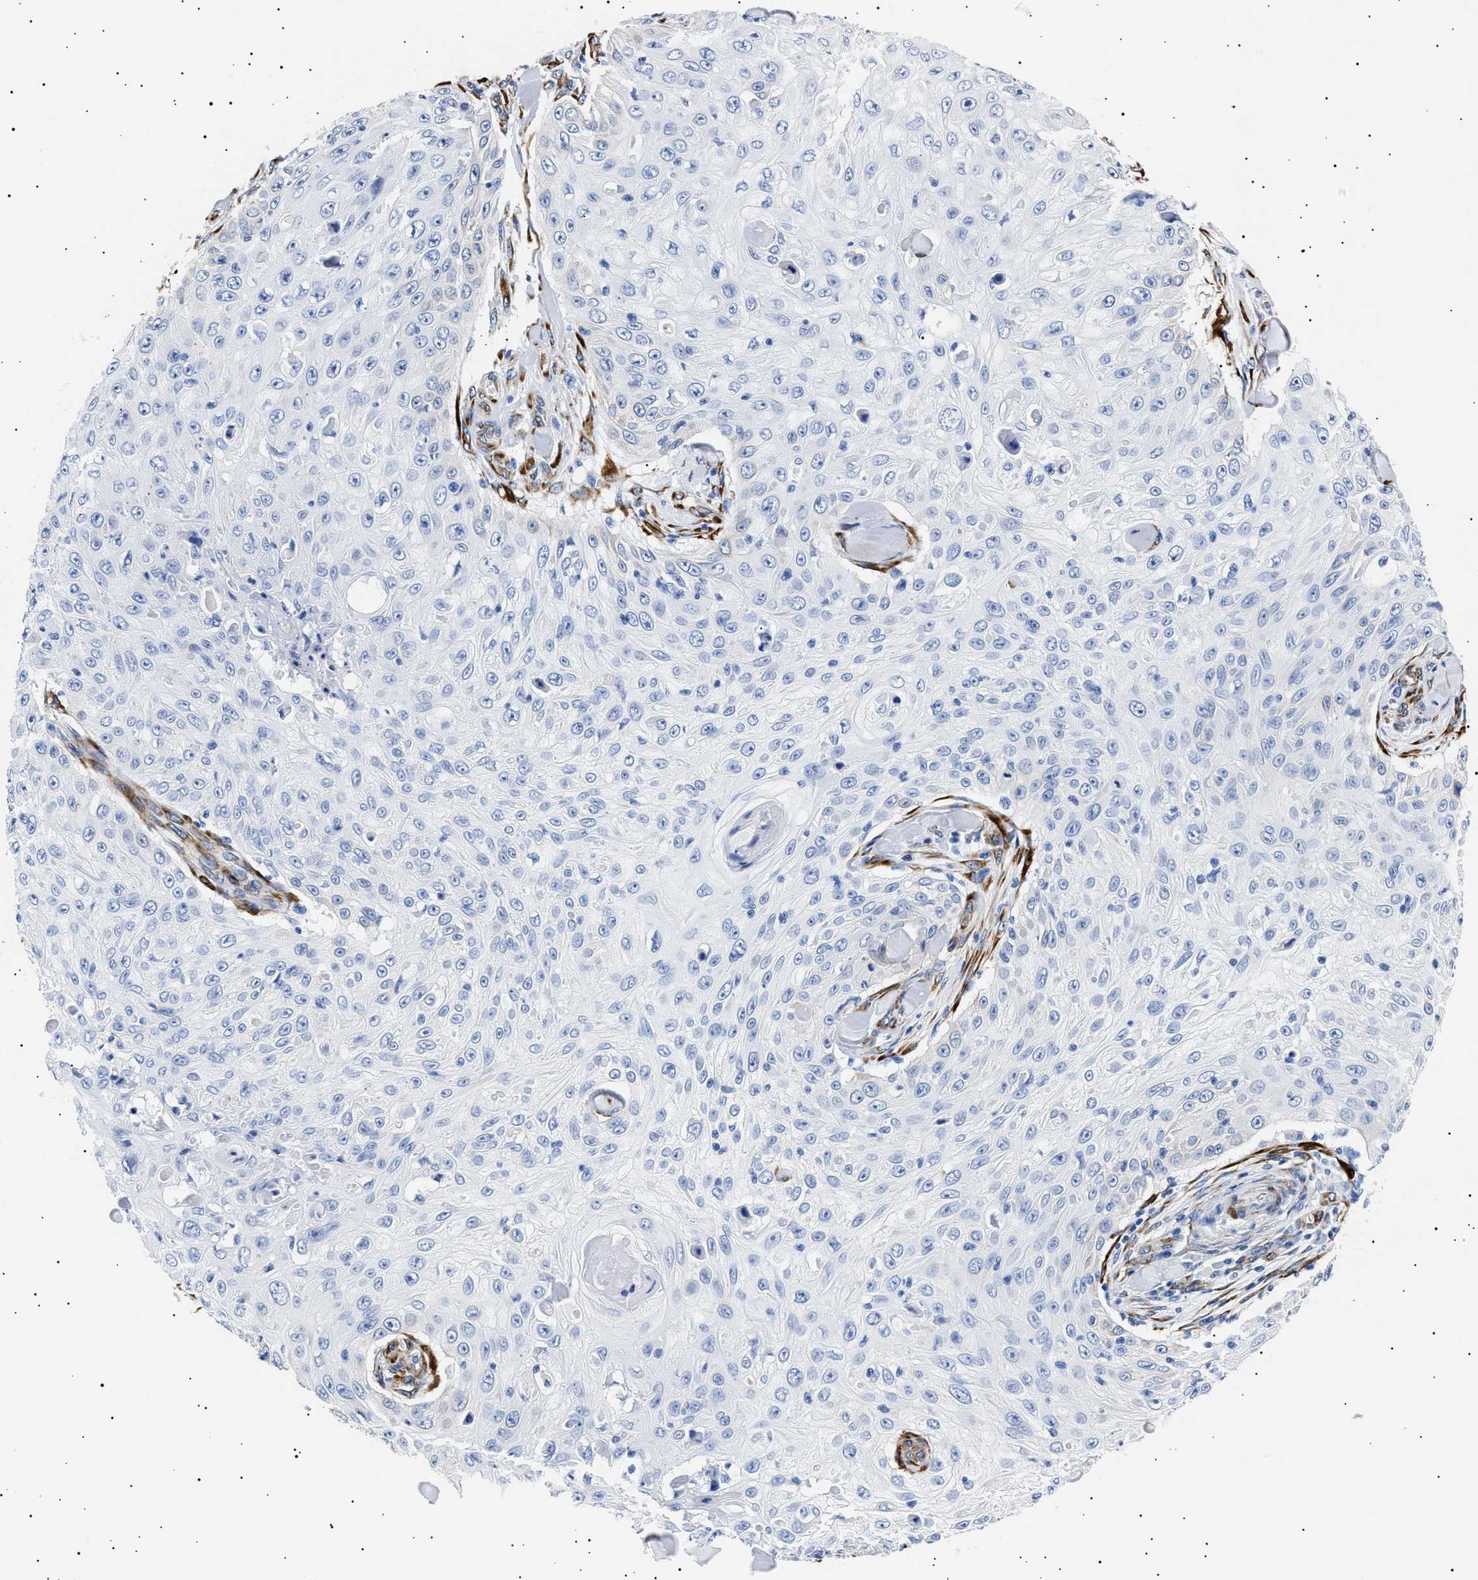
{"staining": {"intensity": "negative", "quantity": "none", "location": "none"}, "tissue": "skin cancer", "cell_type": "Tumor cells", "image_type": "cancer", "snomed": [{"axis": "morphology", "description": "Squamous cell carcinoma, NOS"}, {"axis": "topography", "description": "Skin"}], "caption": "Micrograph shows no protein staining in tumor cells of squamous cell carcinoma (skin) tissue.", "gene": "HEMGN", "patient": {"sex": "male", "age": 86}}